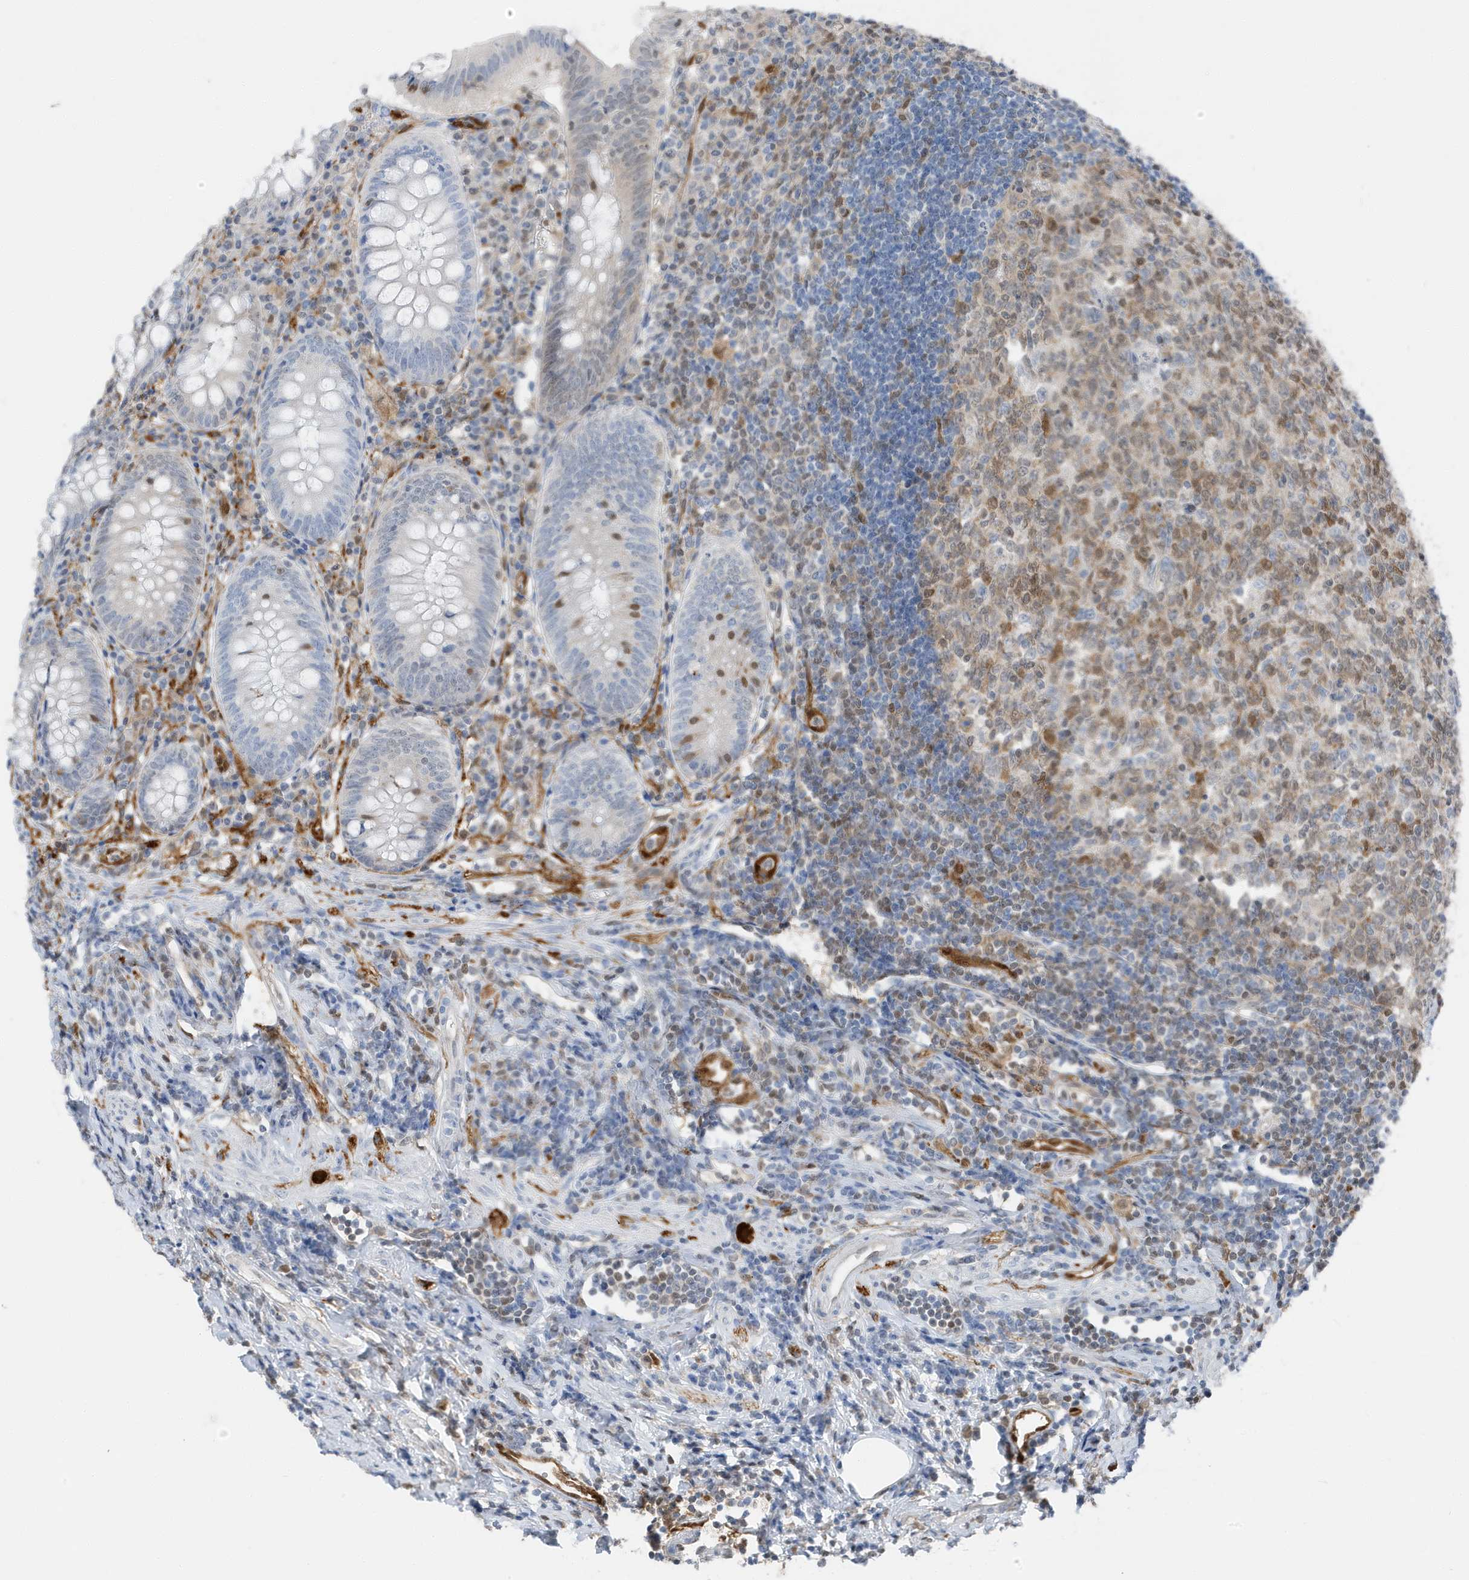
{"staining": {"intensity": "negative", "quantity": "none", "location": "none"}, "tissue": "appendix", "cell_type": "Glandular cells", "image_type": "normal", "snomed": [{"axis": "morphology", "description": "Normal tissue, NOS"}, {"axis": "topography", "description": "Appendix"}], "caption": "Immunohistochemistry image of benign appendix stained for a protein (brown), which demonstrates no positivity in glandular cells.", "gene": "NCOA7", "patient": {"sex": "female", "age": 54}}